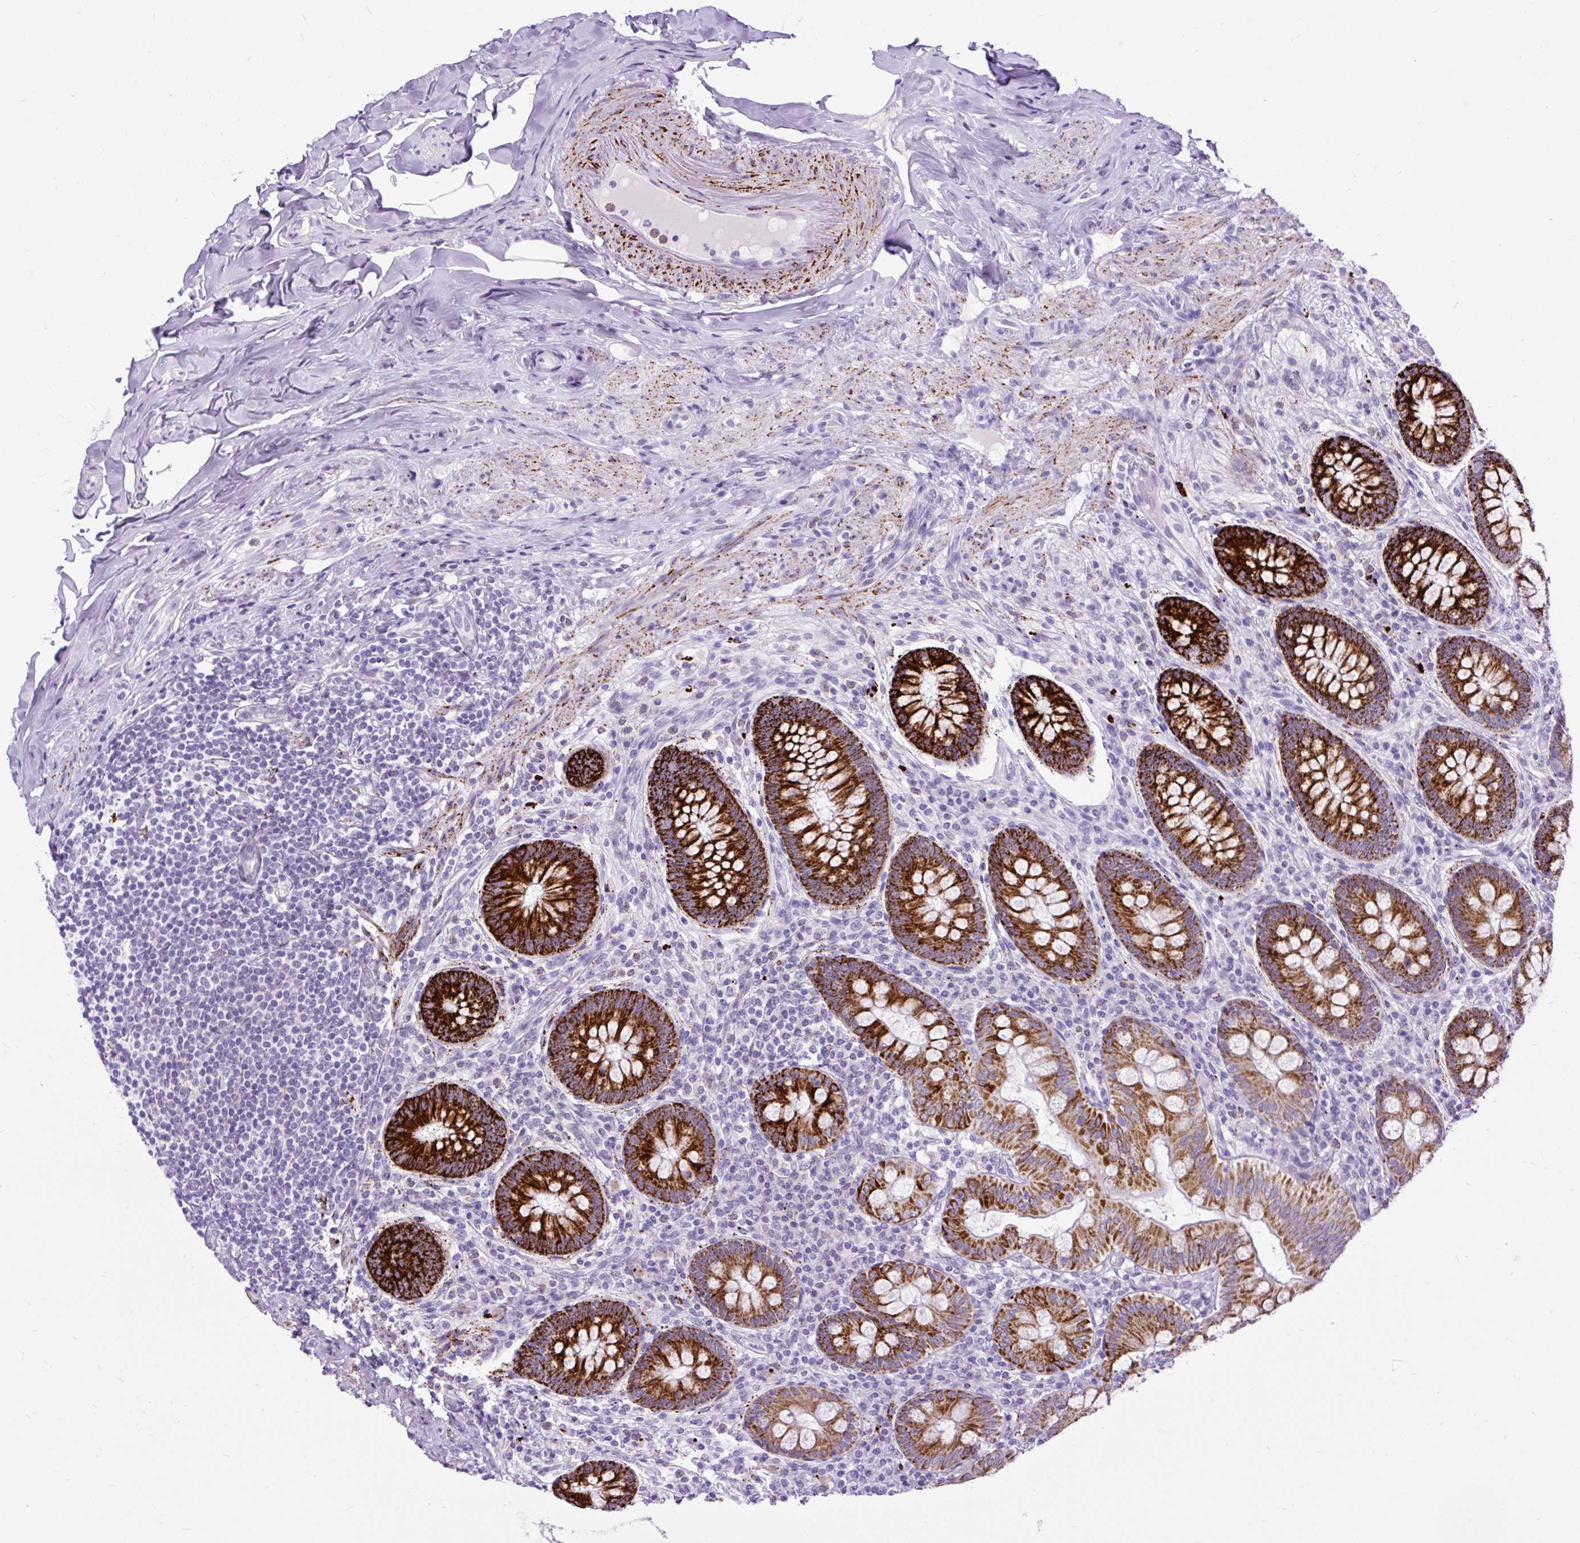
{"staining": {"intensity": "strong", "quantity": ">75%", "location": "cytoplasmic/membranous"}, "tissue": "appendix", "cell_type": "Glandular cells", "image_type": "normal", "snomed": [{"axis": "morphology", "description": "Normal tissue, NOS"}, {"axis": "topography", "description": "Appendix"}], "caption": "Immunohistochemistry (IHC) (DAB (3,3'-diaminobenzidine)) staining of unremarkable human appendix demonstrates strong cytoplasmic/membranous protein staining in approximately >75% of glandular cells.", "gene": "ZNF256", "patient": {"sex": "male", "age": 71}}